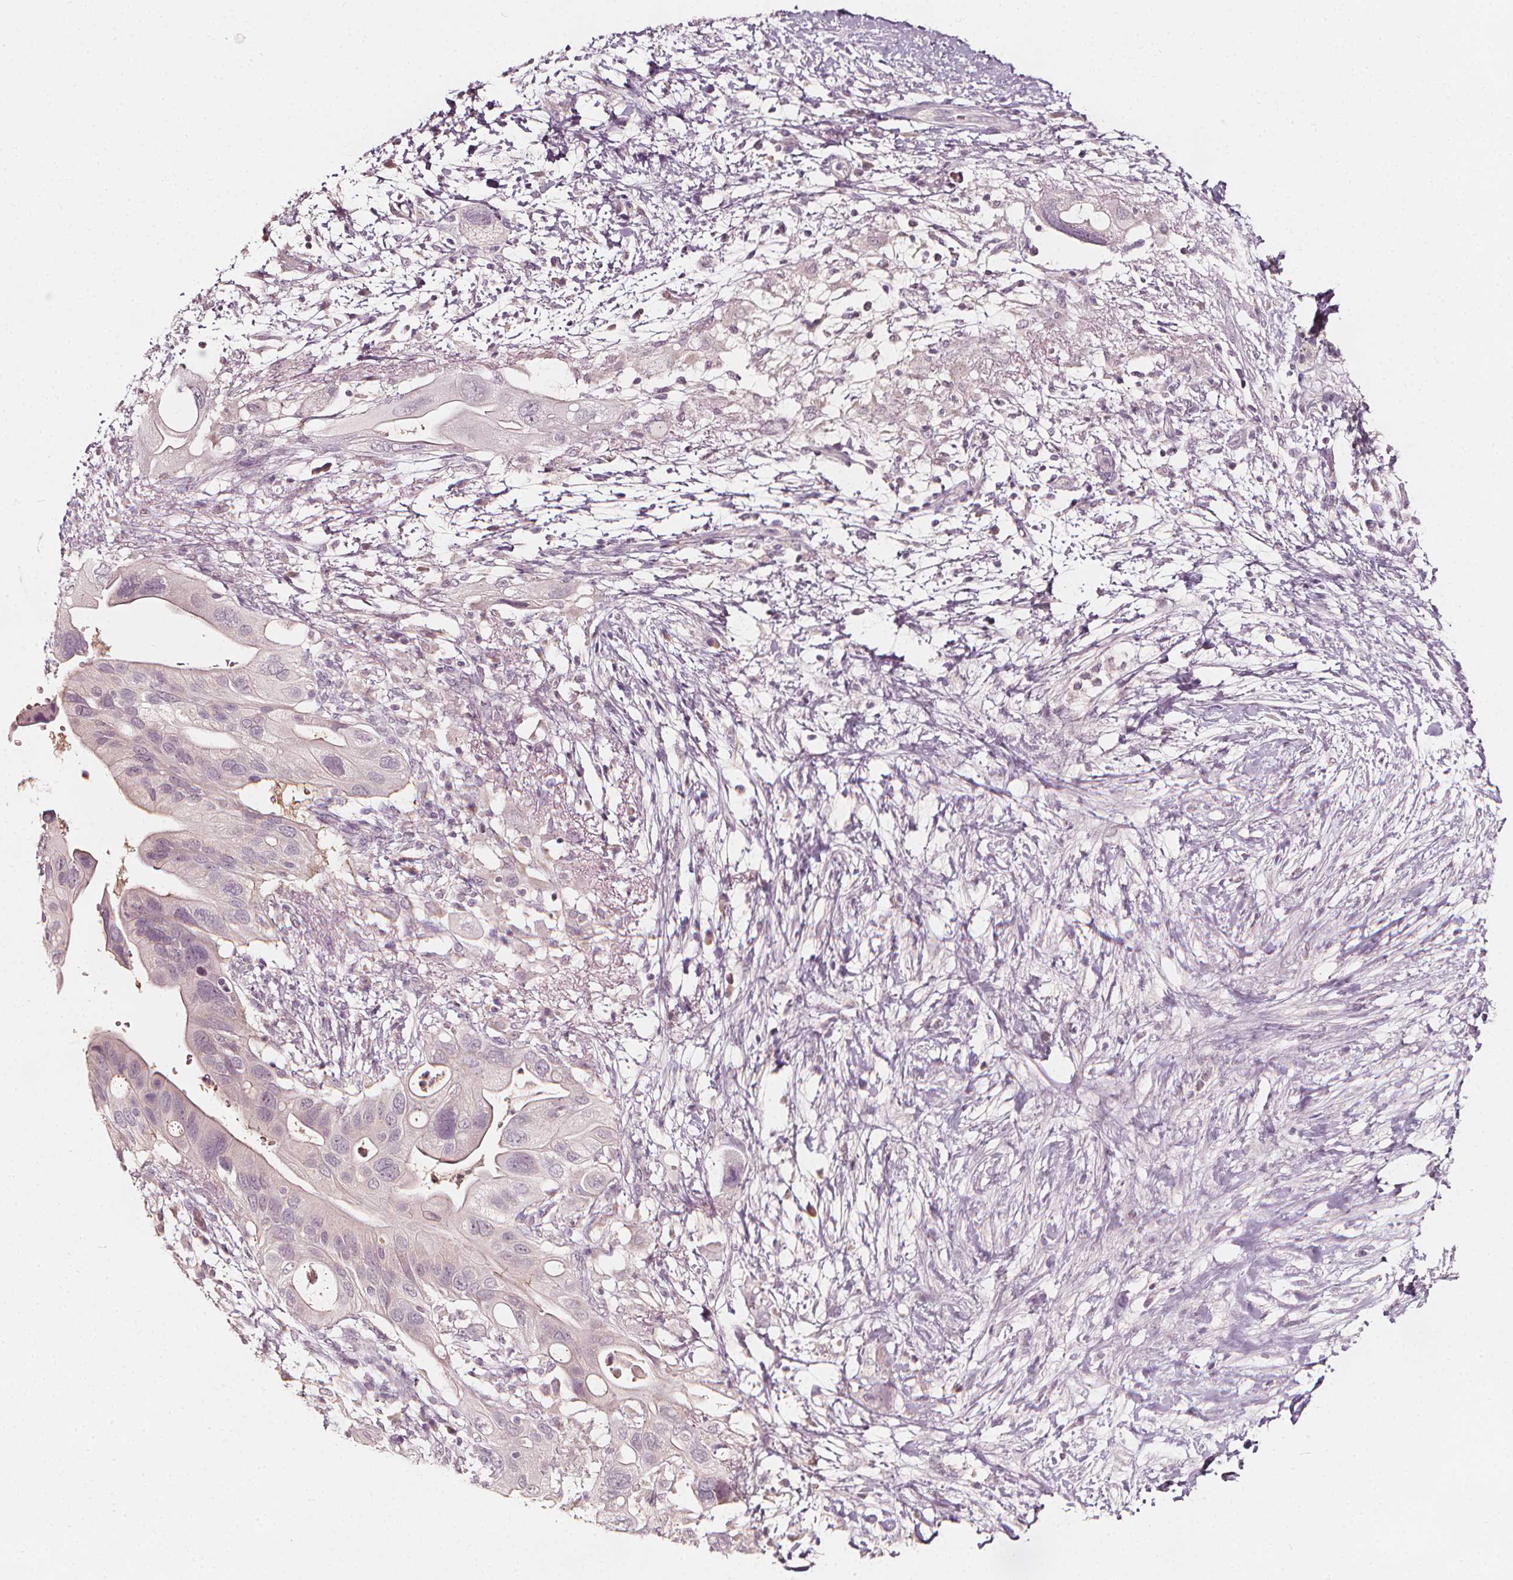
{"staining": {"intensity": "negative", "quantity": "none", "location": "none"}, "tissue": "pancreatic cancer", "cell_type": "Tumor cells", "image_type": "cancer", "snomed": [{"axis": "morphology", "description": "Adenocarcinoma, NOS"}, {"axis": "topography", "description": "Pancreas"}], "caption": "The immunohistochemistry (IHC) photomicrograph has no significant expression in tumor cells of pancreatic adenocarcinoma tissue.", "gene": "NPC1L1", "patient": {"sex": "female", "age": 72}}